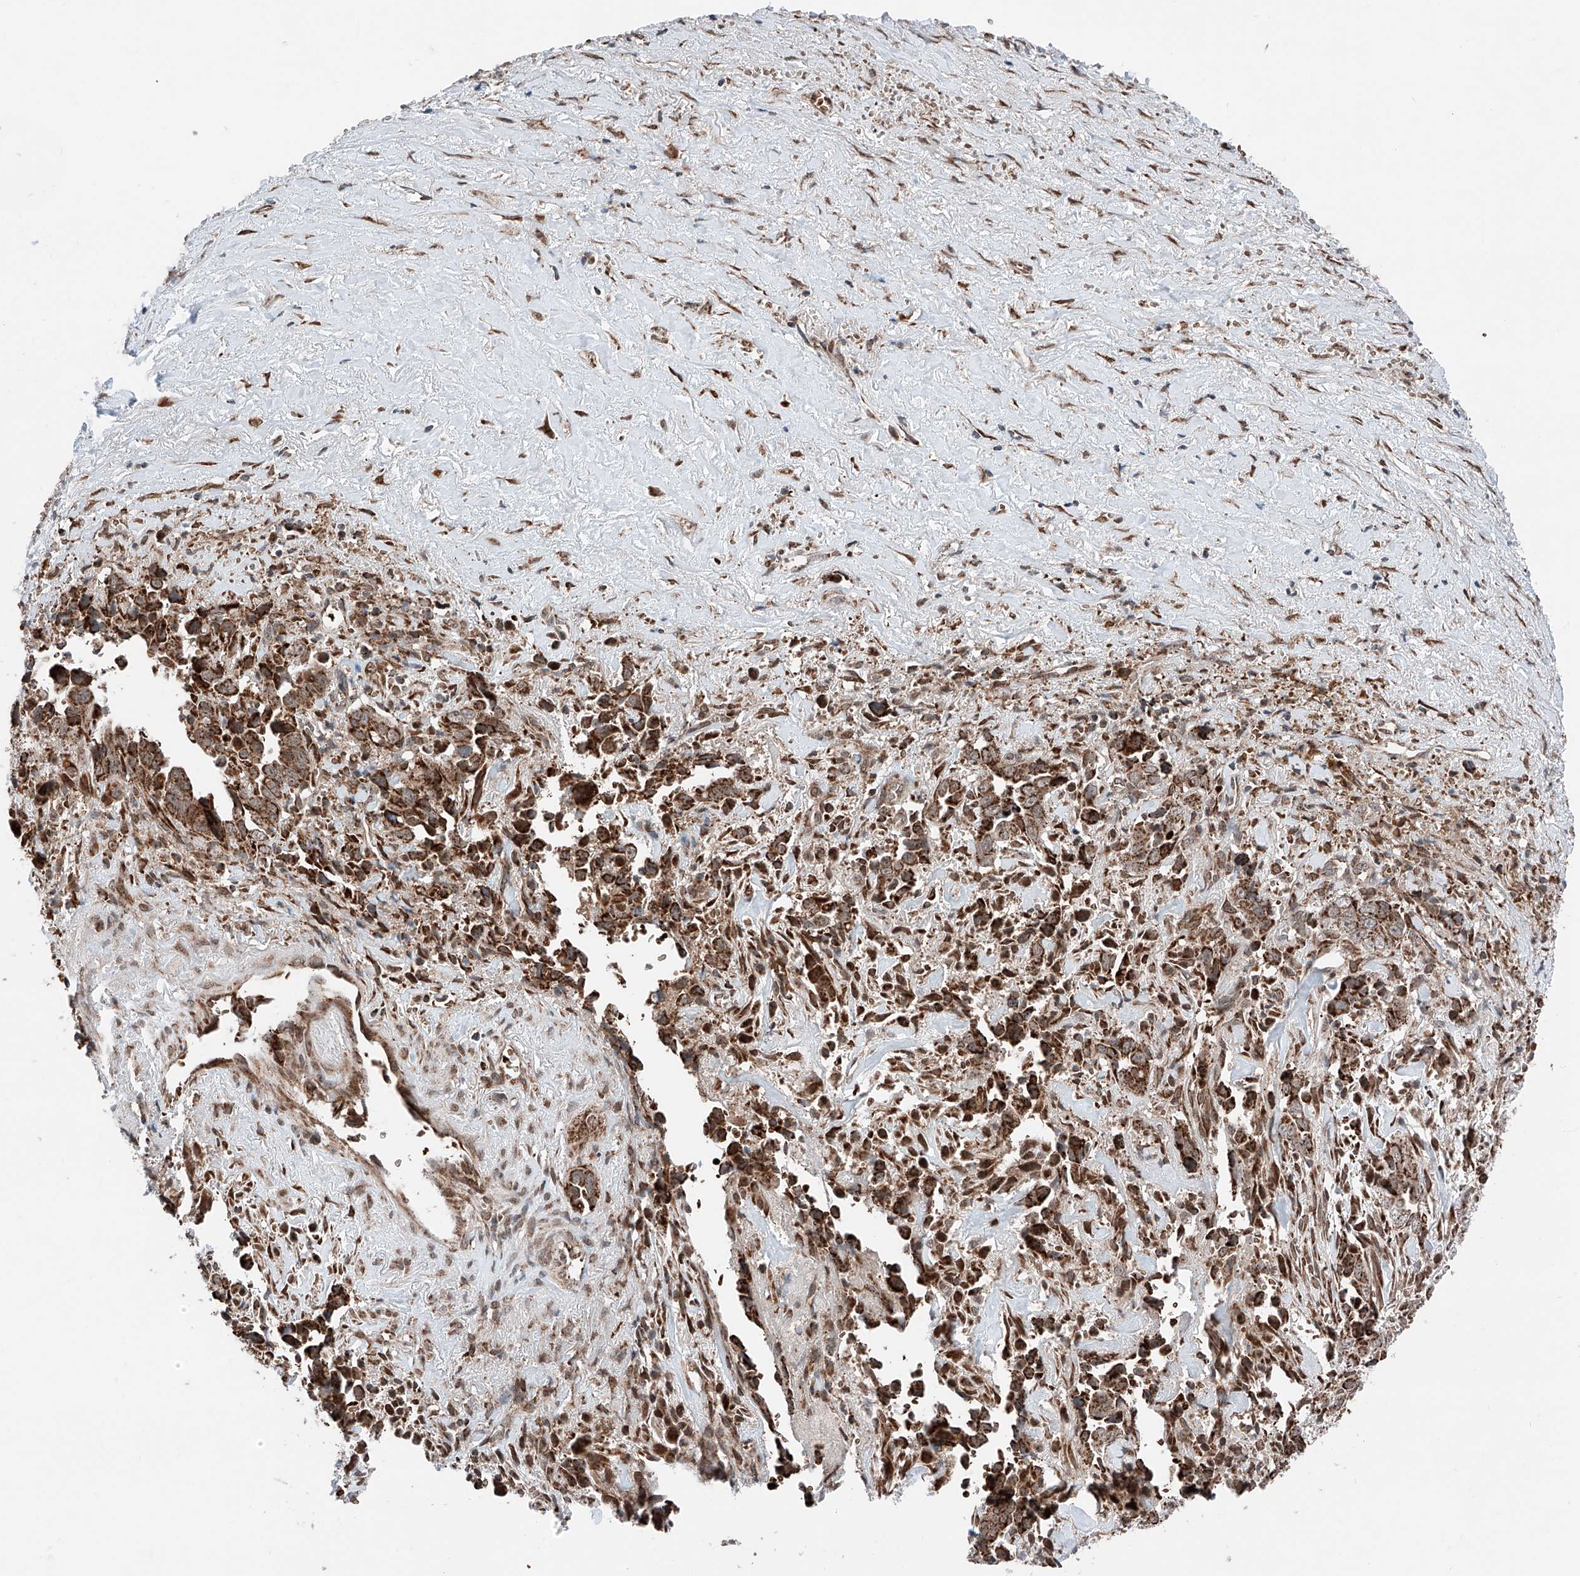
{"staining": {"intensity": "strong", "quantity": ">75%", "location": "cytoplasmic/membranous"}, "tissue": "liver cancer", "cell_type": "Tumor cells", "image_type": "cancer", "snomed": [{"axis": "morphology", "description": "Cholangiocarcinoma"}, {"axis": "topography", "description": "Liver"}], "caption": "Immunohistochemical staining of liver cancer shows strong cytoplasmic/membranous protein expression in about >75% of tumor cells.", "gene": "ZSCAN29", "patient": {"sex": "female", "age": 79}}